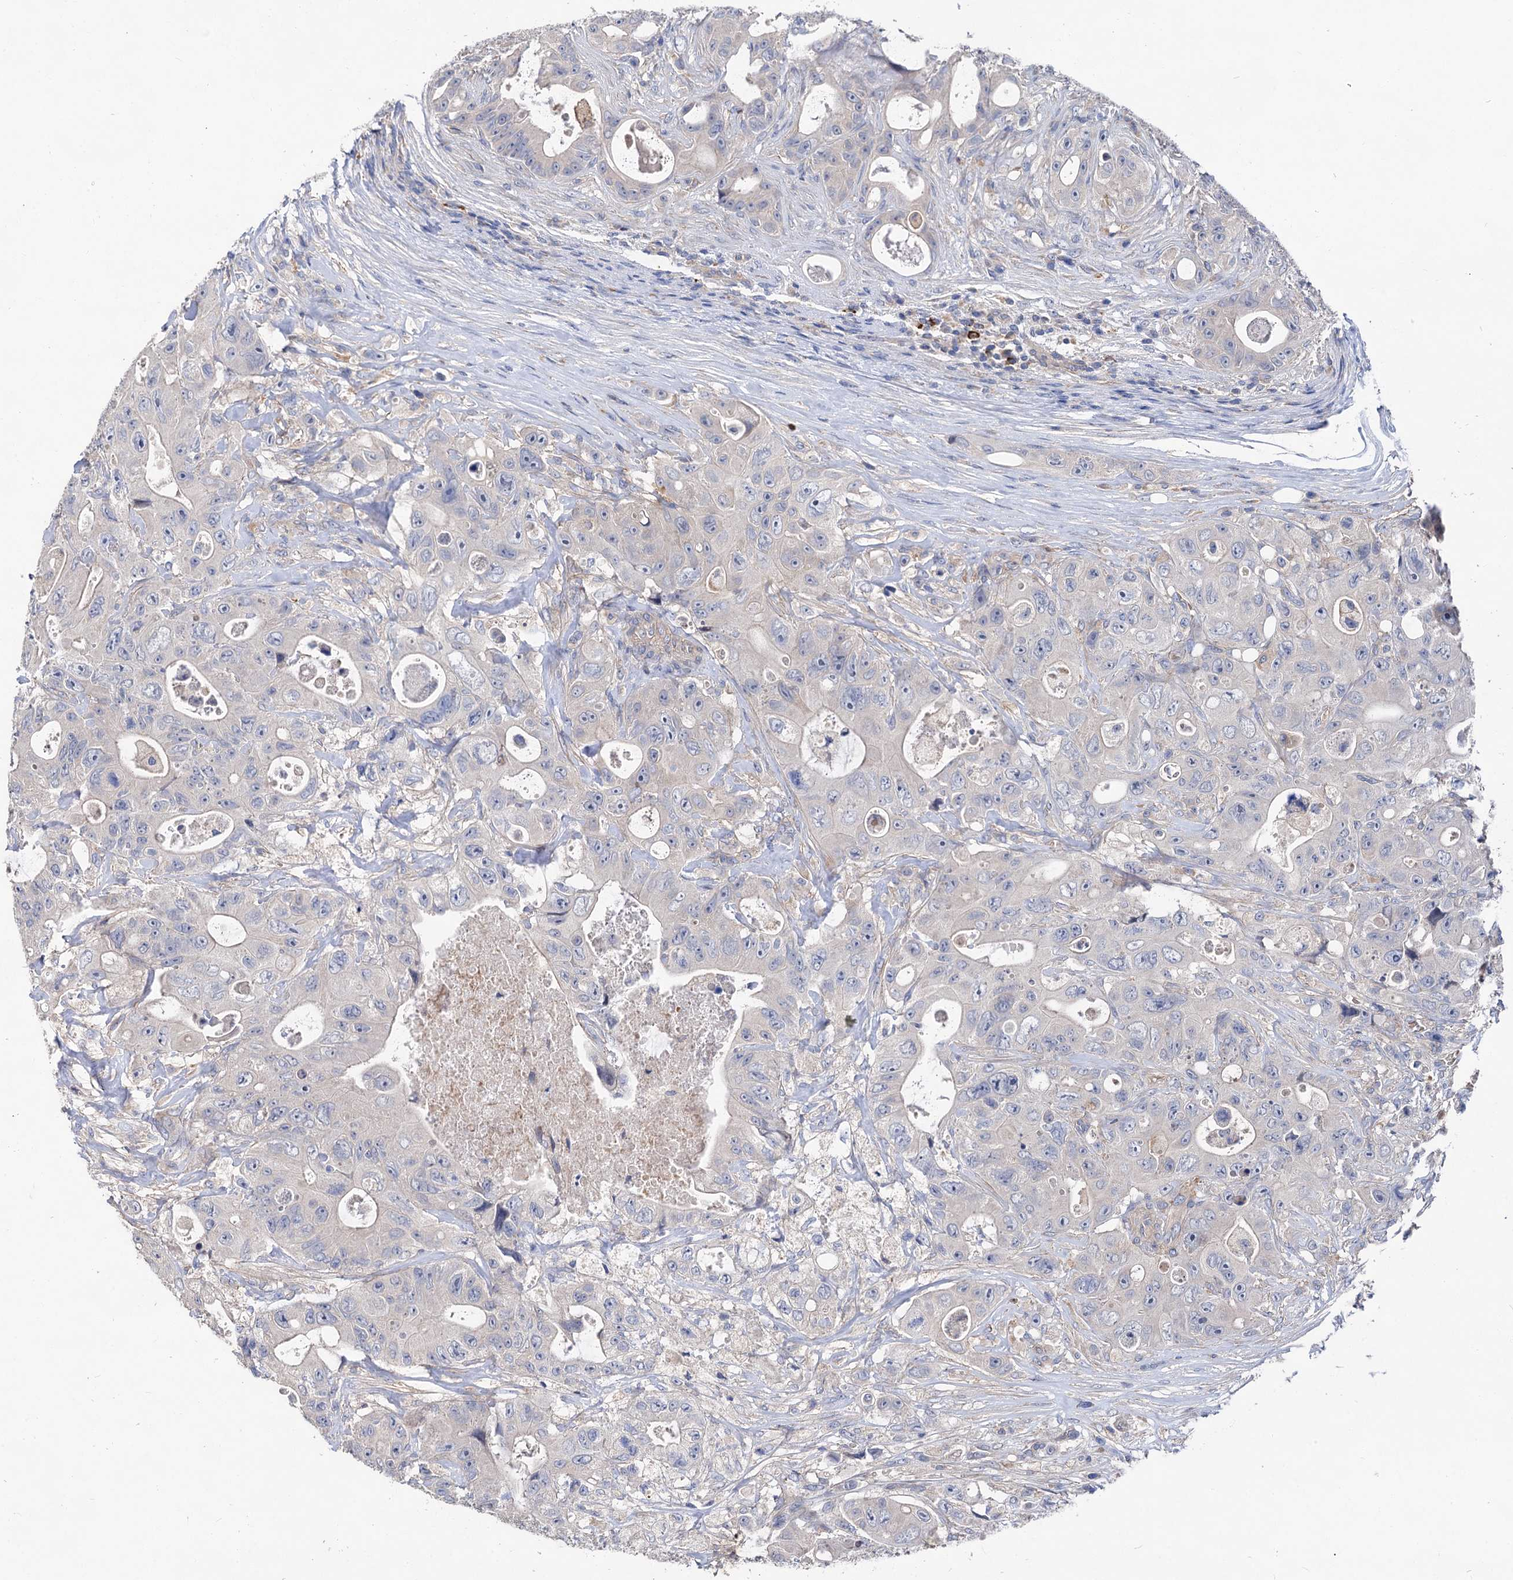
{"staining": {"intensity": "negative", "quantity": "none", "location": "none"}, "tissue": "colorectal cancer", "cell_type": "Tumor cells", "image_type": "cancer", "snomed": [{"axis": "morphology", "description": "Adenocarcinoma, NOS"}, {"axis": "topography", "description": "Colon"}], "caption": "The photomicrograph exhibits no staining of tumor cells in colorectal adenocarcinoma.", "gene": "HVCN1", "patient": {"sex": "female", "age": 46}}